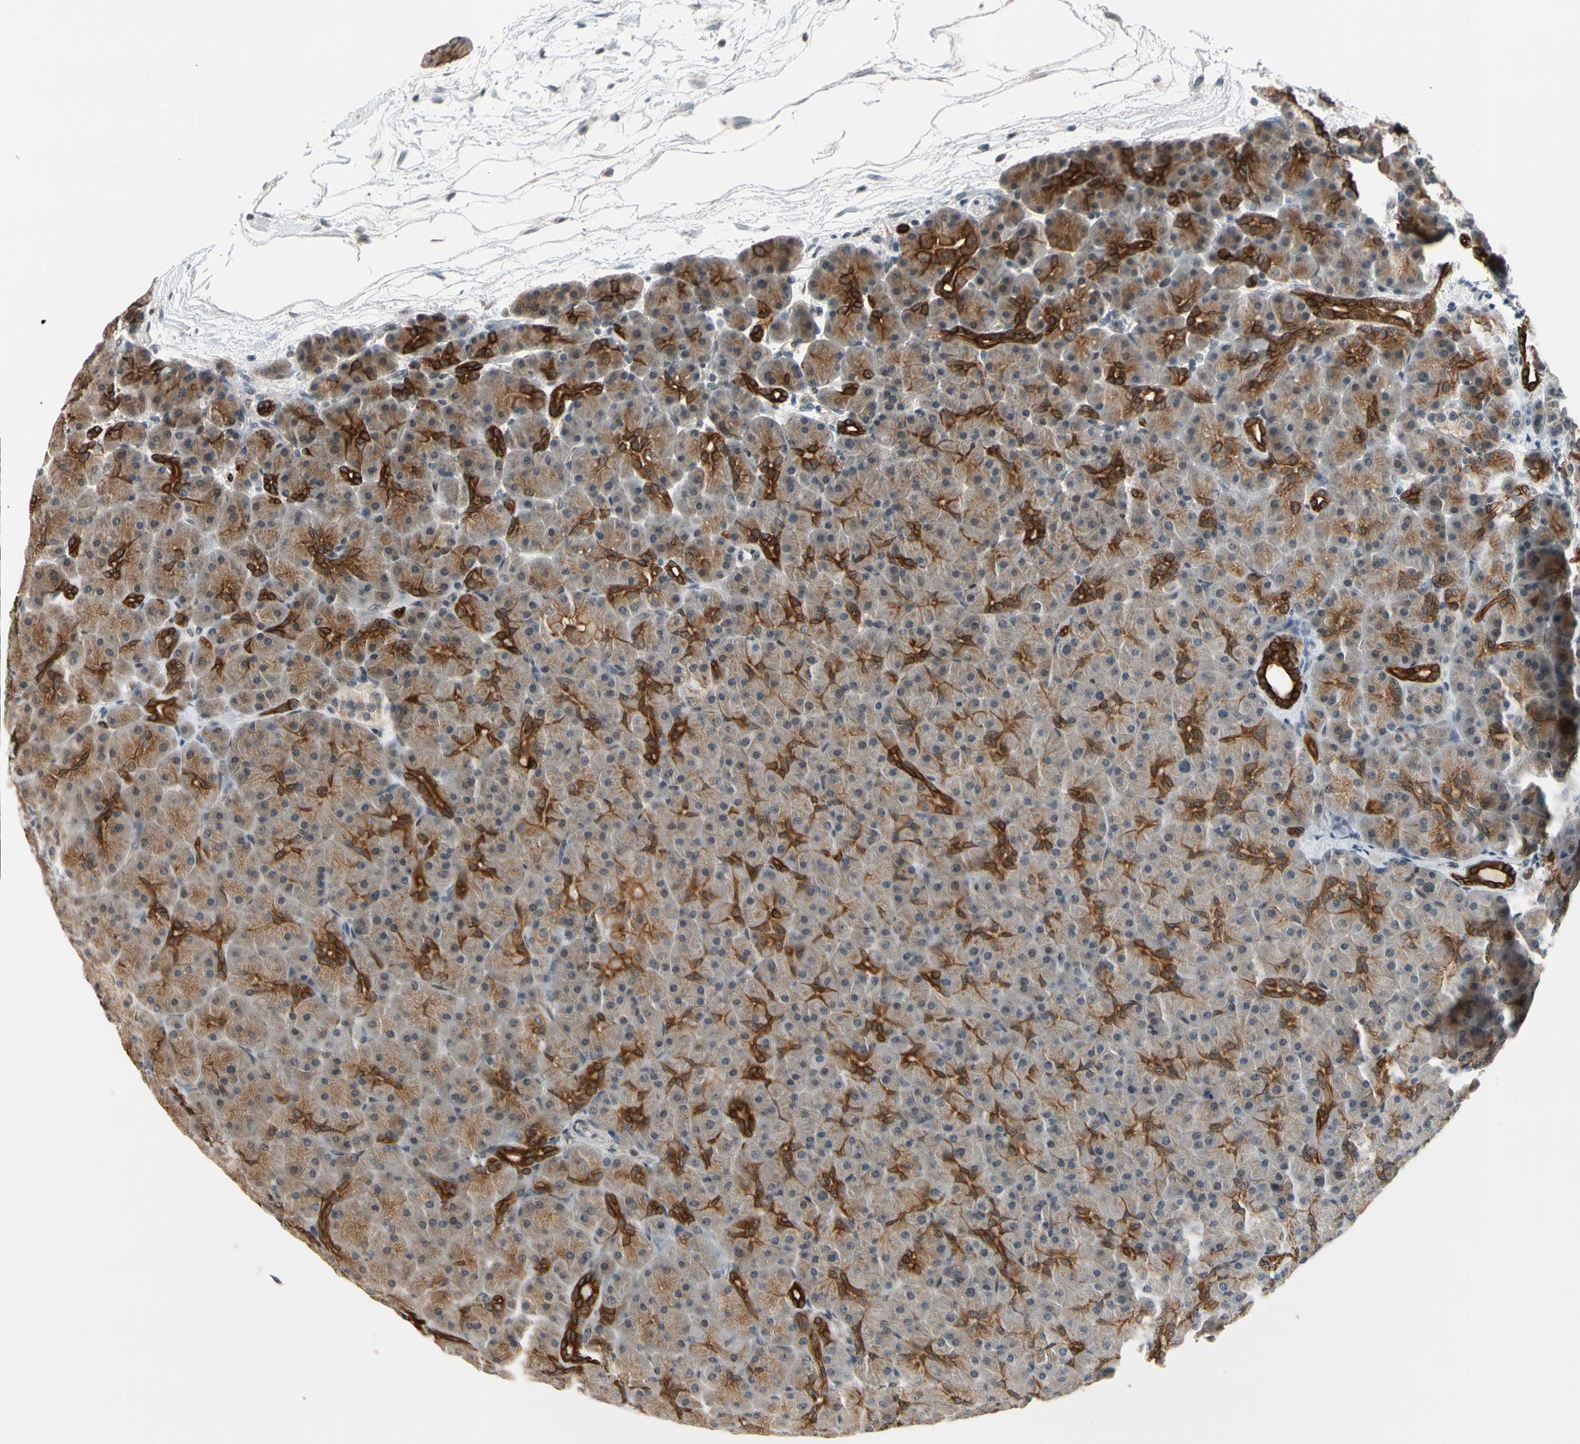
{"staining": {"intensity": "weak", "quantity": ">75%", "location": "cytoplasmic/membranous"}, "tissue": "pancreas", "cell_type": "Exocrine glandular cells", "image_type": "normal", "snomed": [{"axis": "morphology", "description": "Normal tissue, NOS"}, {"axis": "topography", "description": "Pancreas"}], "caption": "This histopathology image reveals immunohistochemistry (IHC) staining of benign human pancreas, with low weak cytoplasmic/membranous positivity in approximately >75% of exocrine glandular cells.", "gene": "TAF12", "patient": {"sex": "male", "age": 66}}